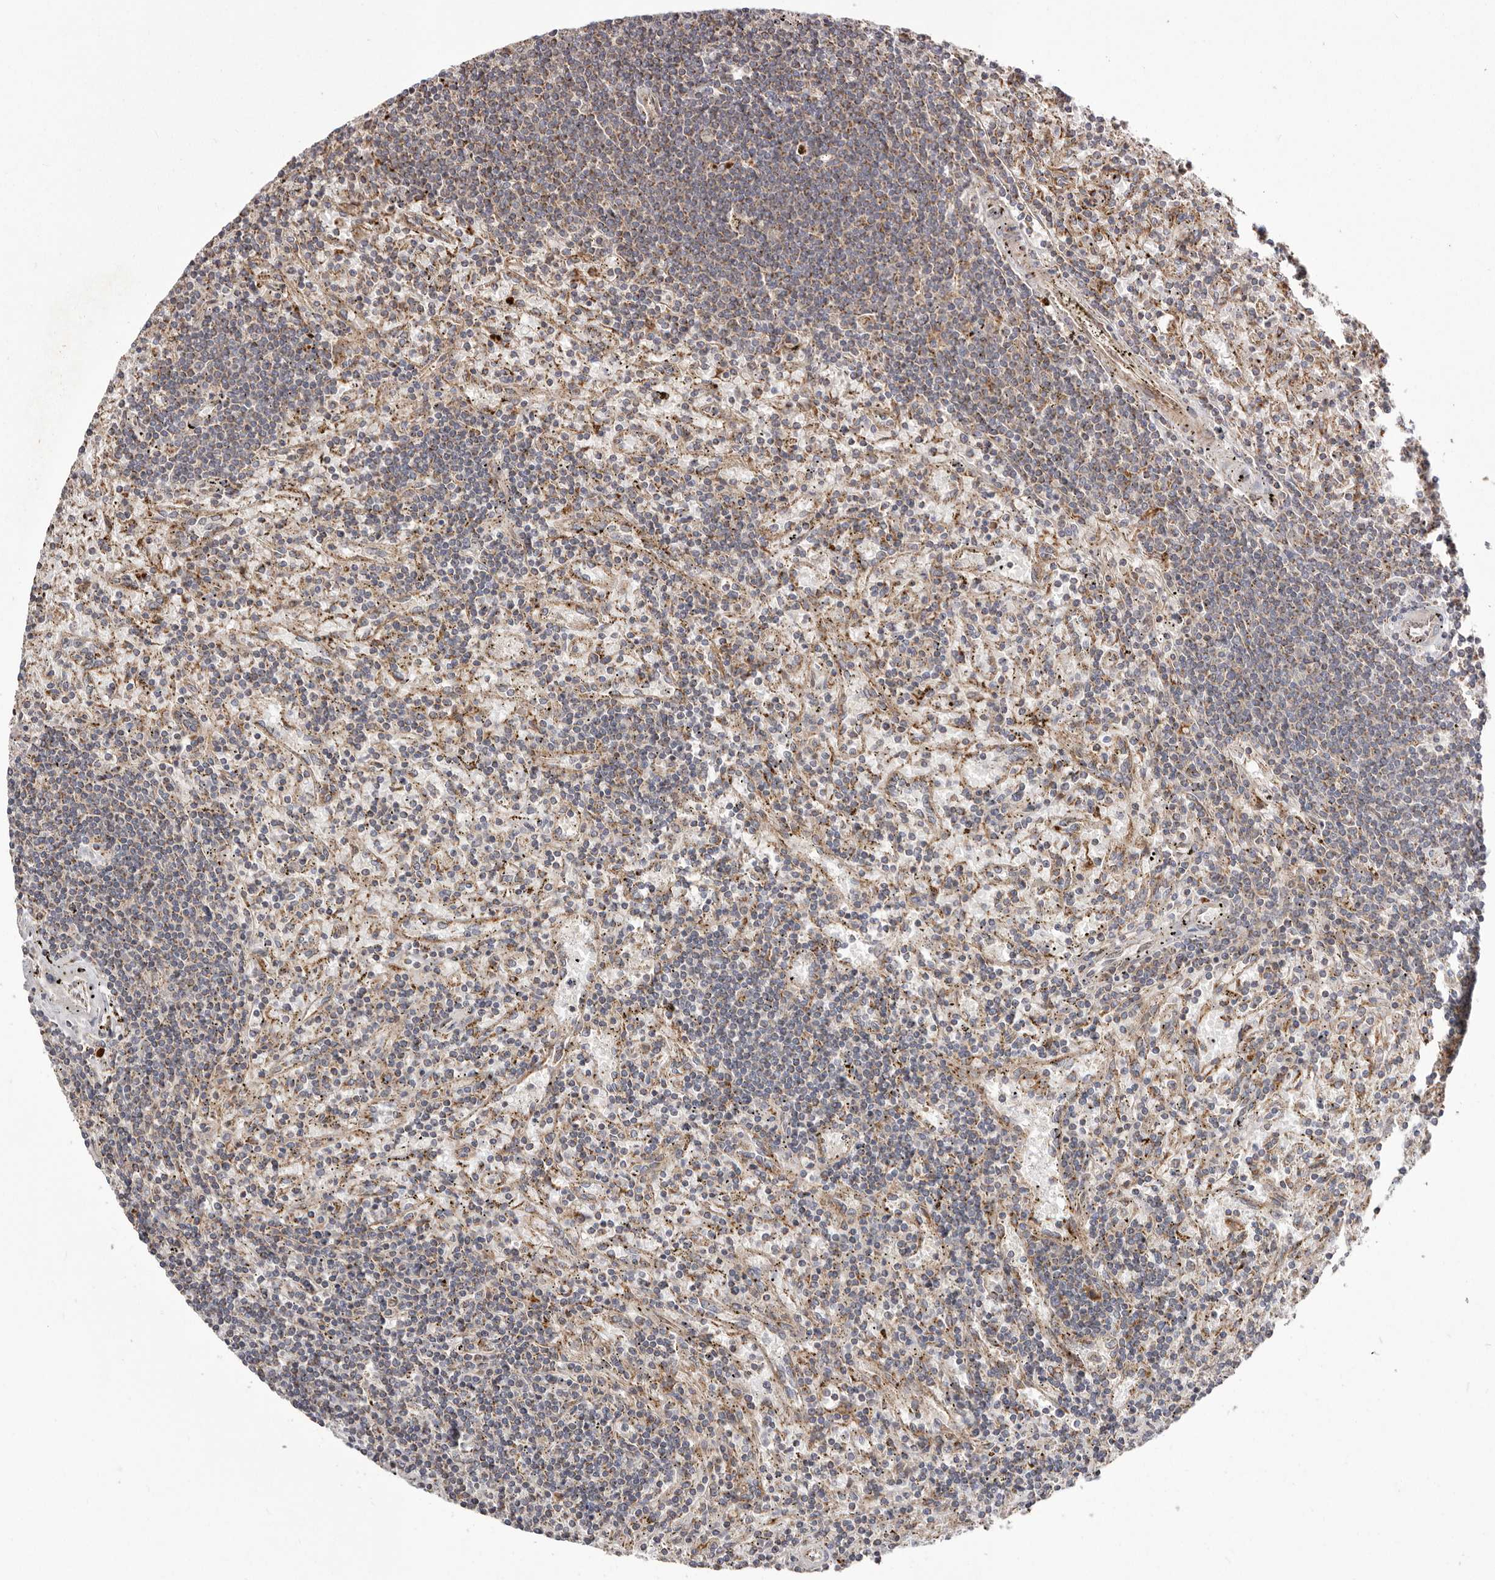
{"staining": {"intensity": "weak", "quantity": "<25%", "location": "cytoplasmic/membranous"}, "tissue": "lymphoma", "cell_type": "Tumor cells", "image_type": "cancer", "snomed": [{"axis": "morphology", "description": "Malignant lymphoma, non-Hodgkin's type, Low grade"}, {"axis": "topography", "description": "Spleen"}], "caption": "Immunohistochemical staining of human low-grade malignant lymphoma, non-Hodgkin's type shows no significant positivity in tumor cells. (Stains: DAB (3,3'-diaminobenzidine) IHC with hematoxylin counter stain, Microscopy: brightfield microscopy at high magnification).", "gene": "NUP43", "patient": {"sex": "male", "age": 76}}